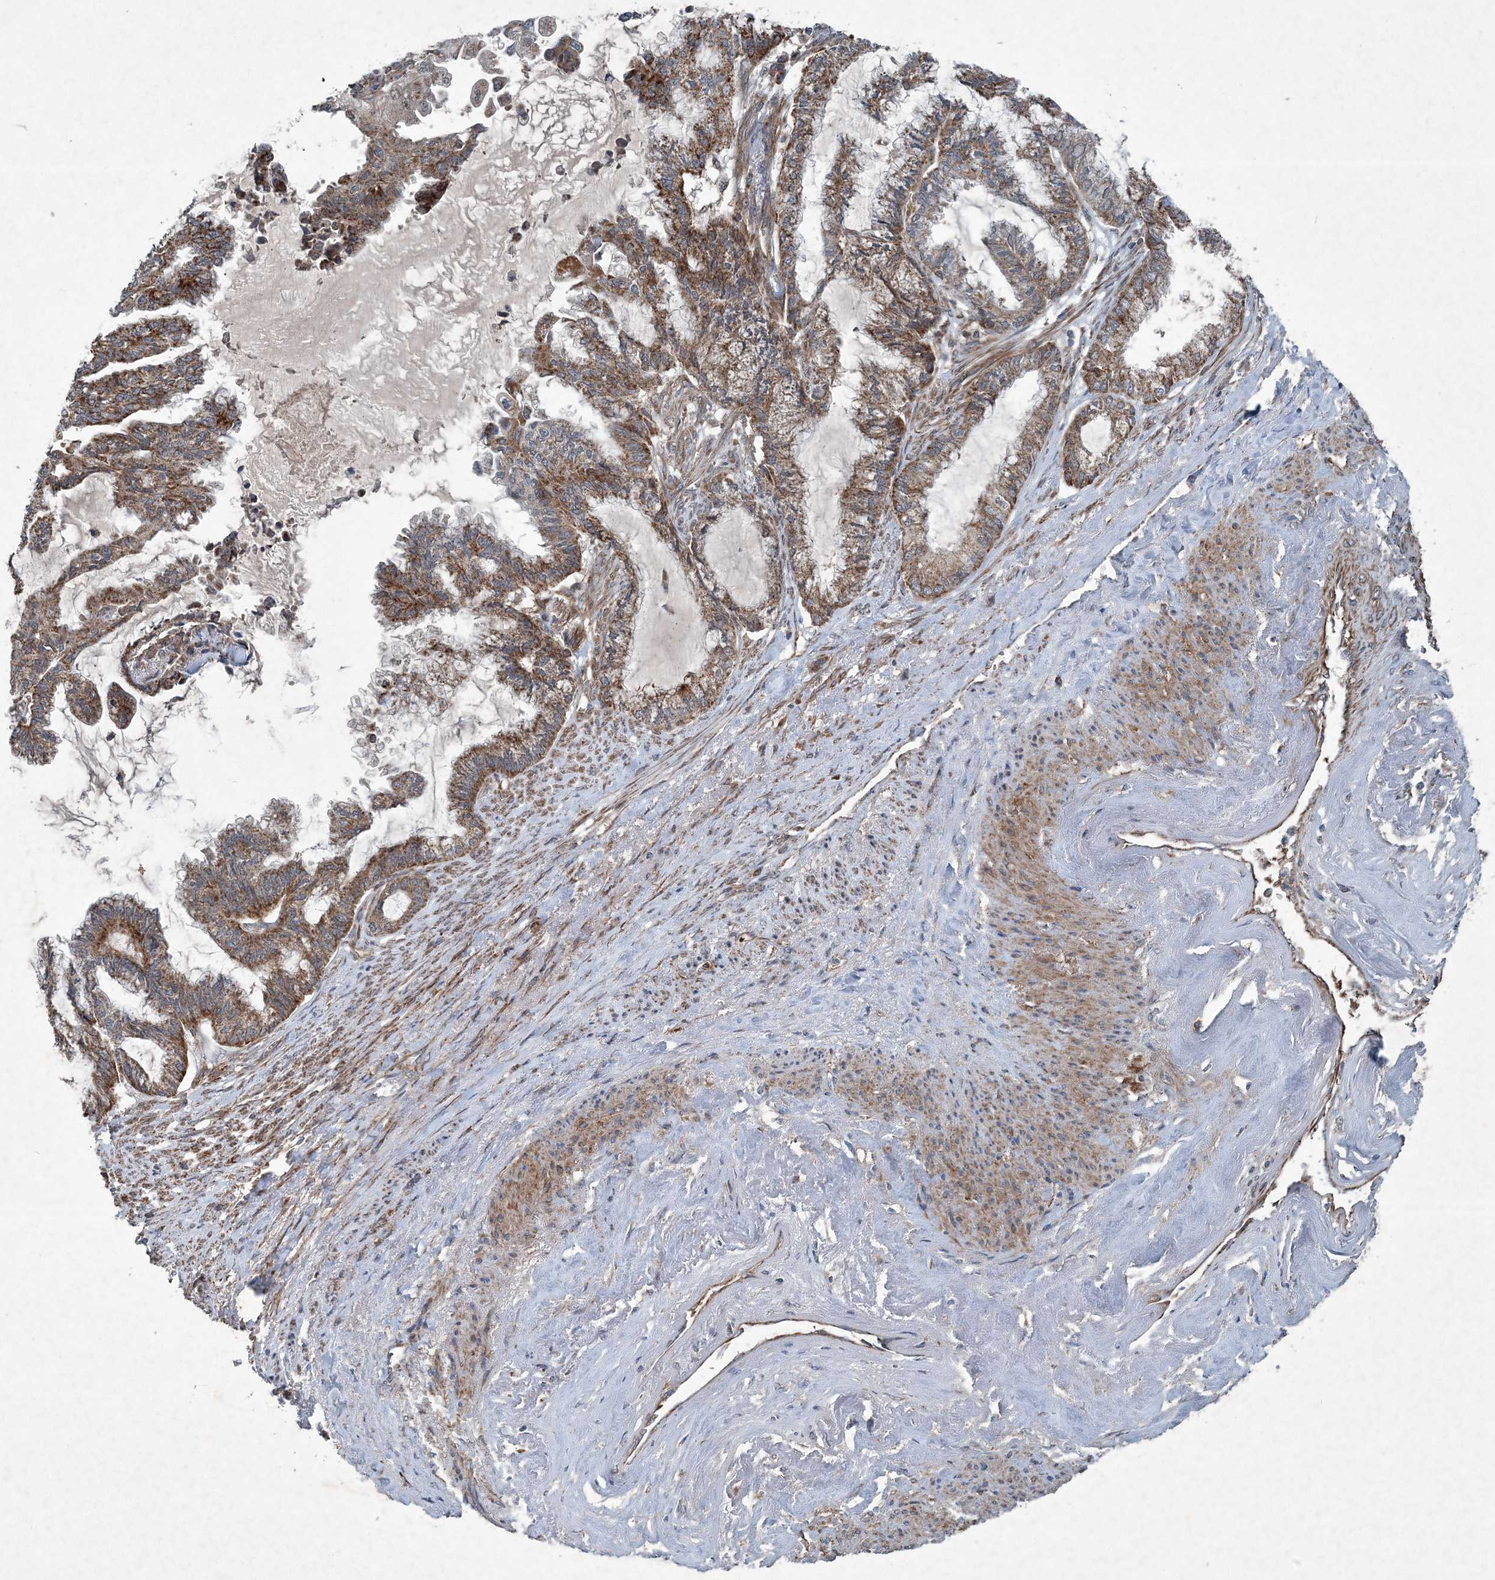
{"staining": {"intensity": "moderate", "quantity": ">75%", "location": "cytoplasmic/membranous"}, "tissue": "endometrial cancer", "cell_type": "Tumor cells", "image_type": "cancer", "snomed": [{"axis": "morphology", "description": "Adenocarcinoma, NOS"}, {"axis": "topography", "description": "Endometrium"}], "caption": "There is medium levels of moderate cytoplasmic/membranous positivity in tumor cells of endometrial adenocarcinoma, as demonstrated by immunohistochemical staining (brown color).", "gene": "NDUFA2", "patient": {"sex": "female", "age": 86}}